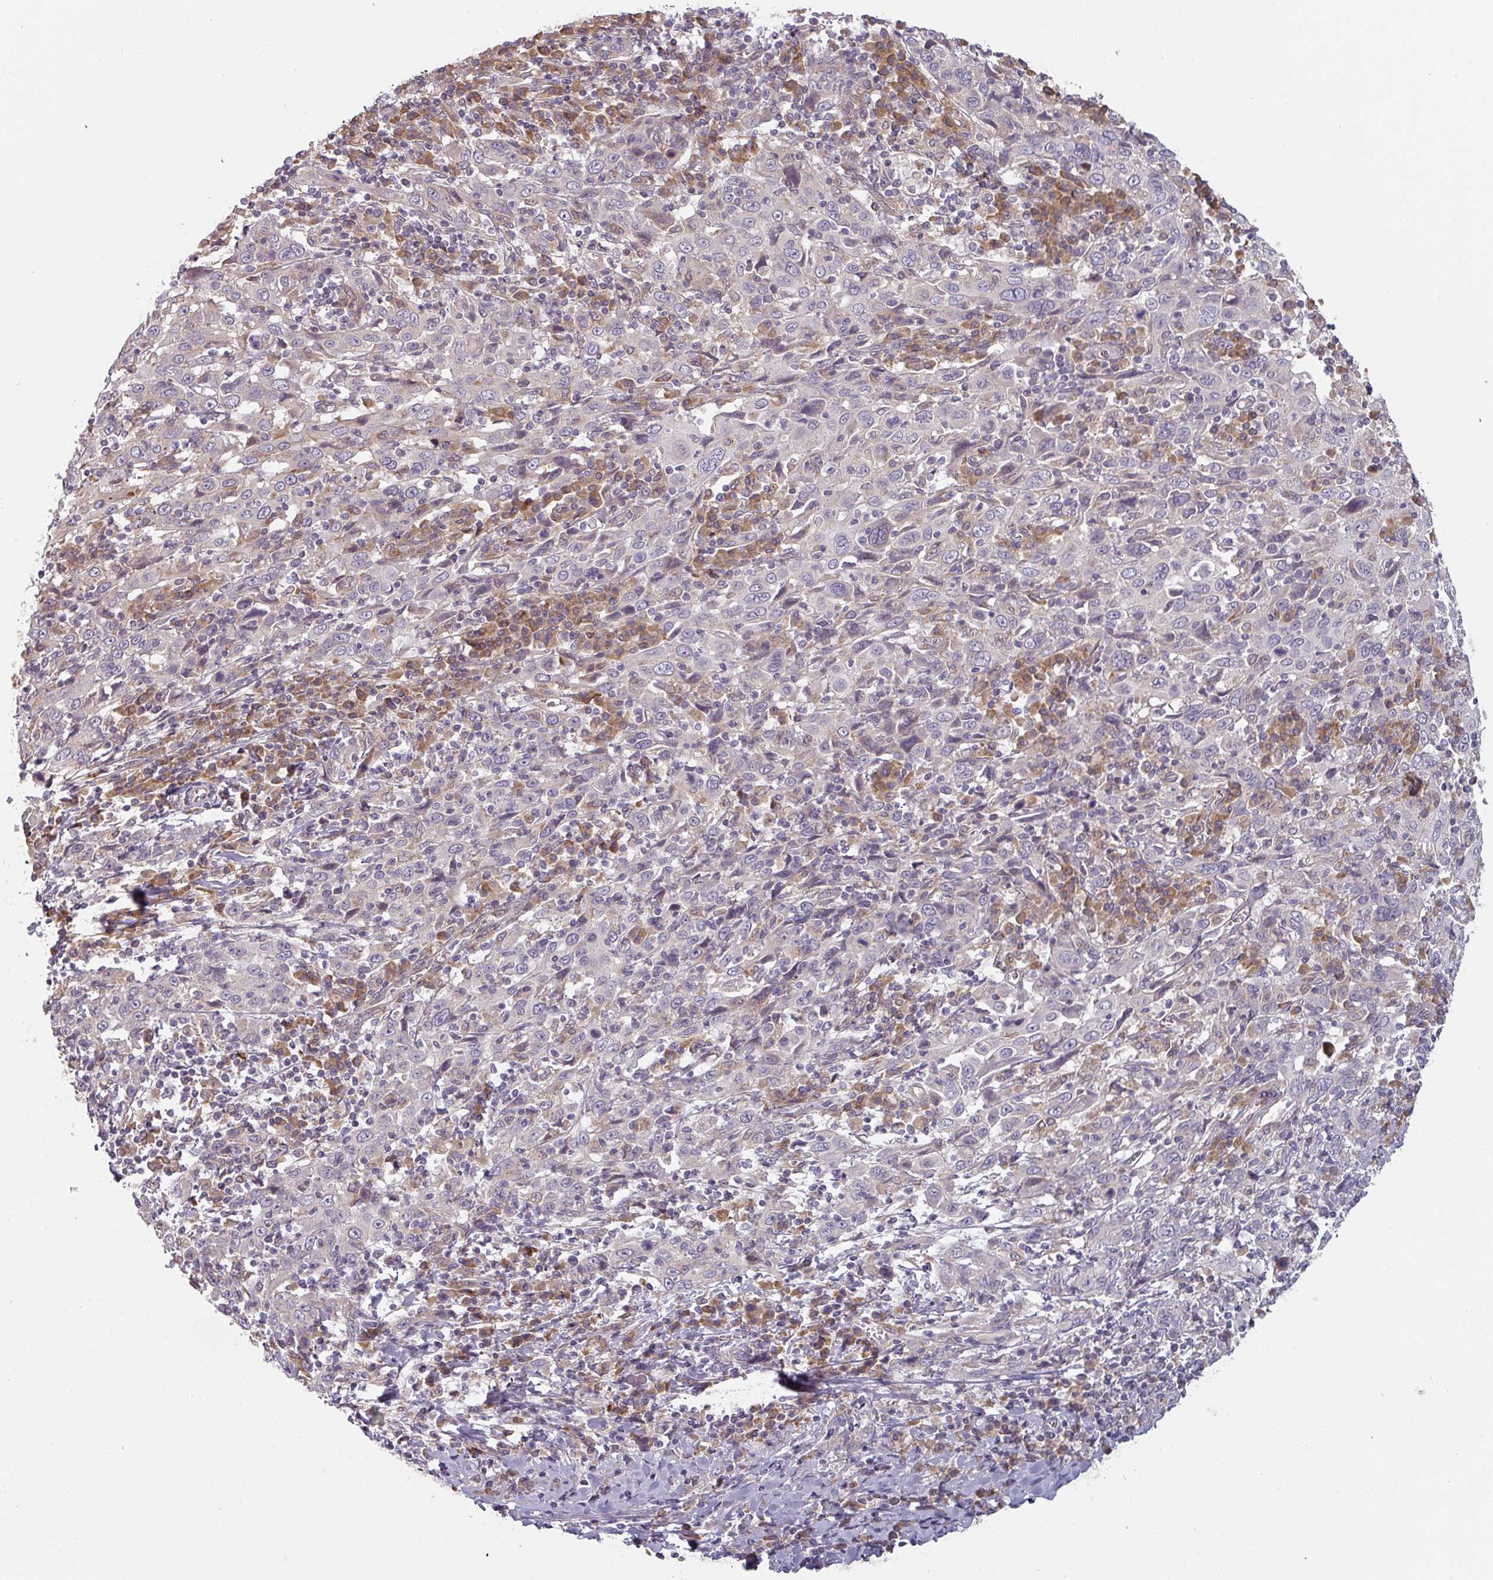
{"staining": {"intensity": "negative", "quantity": "none", "location": "none"}, "tissue": "cervical cancer", "cell_type": "Tumor cells", "image_type": "cancer", "snomed": [{"axis": "morphology", "description": "Squamous cell carcinoma, NOS"}, {"axis": "topography", "description": "Cervix"}], "caption": "Cervical cancer was stained to show a protein in brown. There is no significant positivity in tumor cells. (DAB (3,3'-diaminobenzidine) IHC visualized using brightfield microscopy, high magnification).", "gene": "TAPT1", "patient": {"sex": "female", "age": 46}}